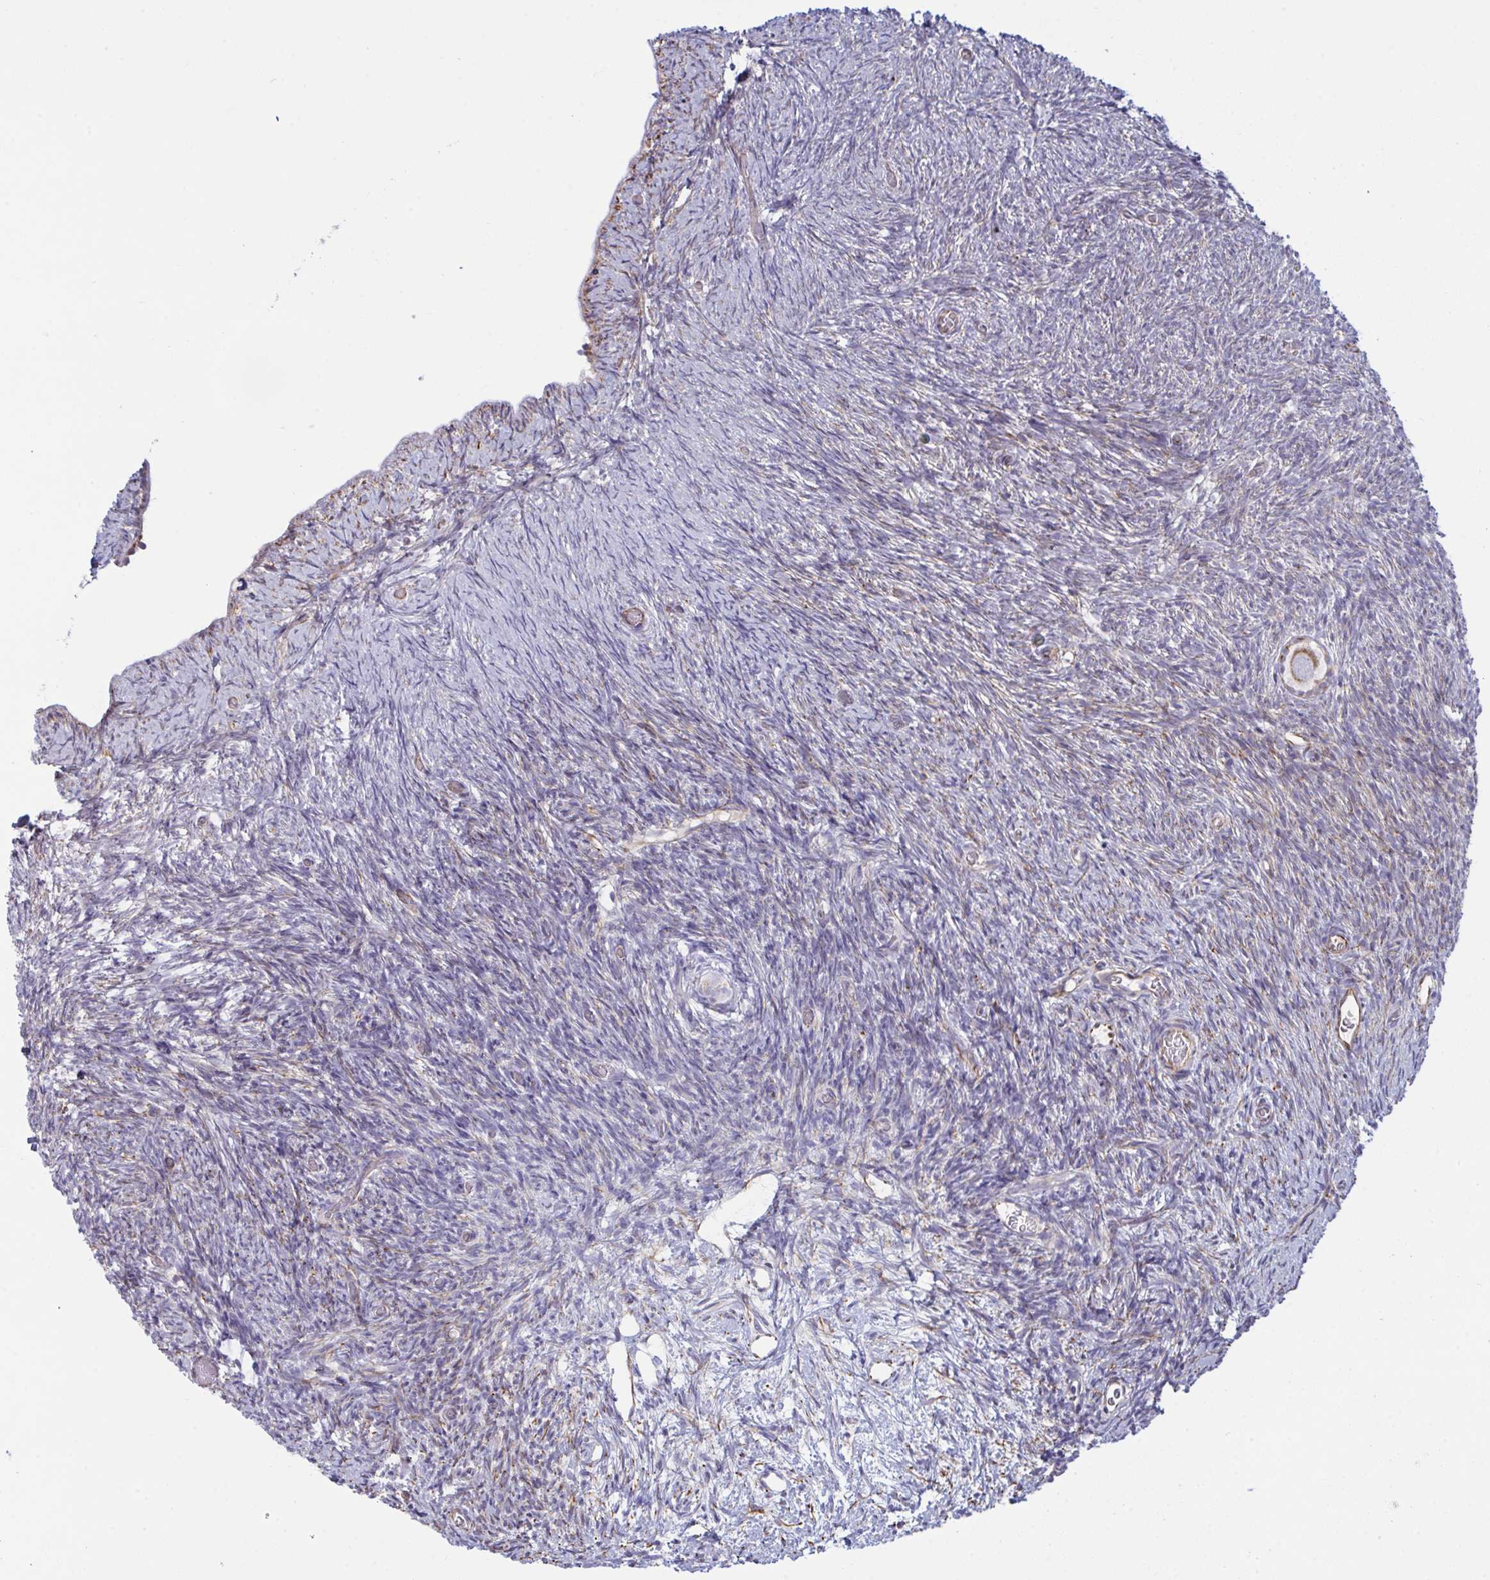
{"staining": {"intensity": "moderate", "quantity": ">75%", "location": "cytoplasmic/membranous"}, "tissue": "ovary", "cell_type": "Follicle cells", "image_type": "normal", "snomed": [{"axis": "morphology", "description": "Normal tissue, NOS"}, {"axis": "topography", "description": "Ovary"}], "caption": "Immunohistochemical staining of benign ovary shows >75% levels of moderate cytoplasmic/membranous protein expression in approximately >75% of follicle cells. The protein of interest is stained brown, and the nuclei are stained in blue (DAB IHC with brightfield microscopy, high magnification).", "gene": "DCBLD1", "patient": {"sex": "female", "age": 39}}